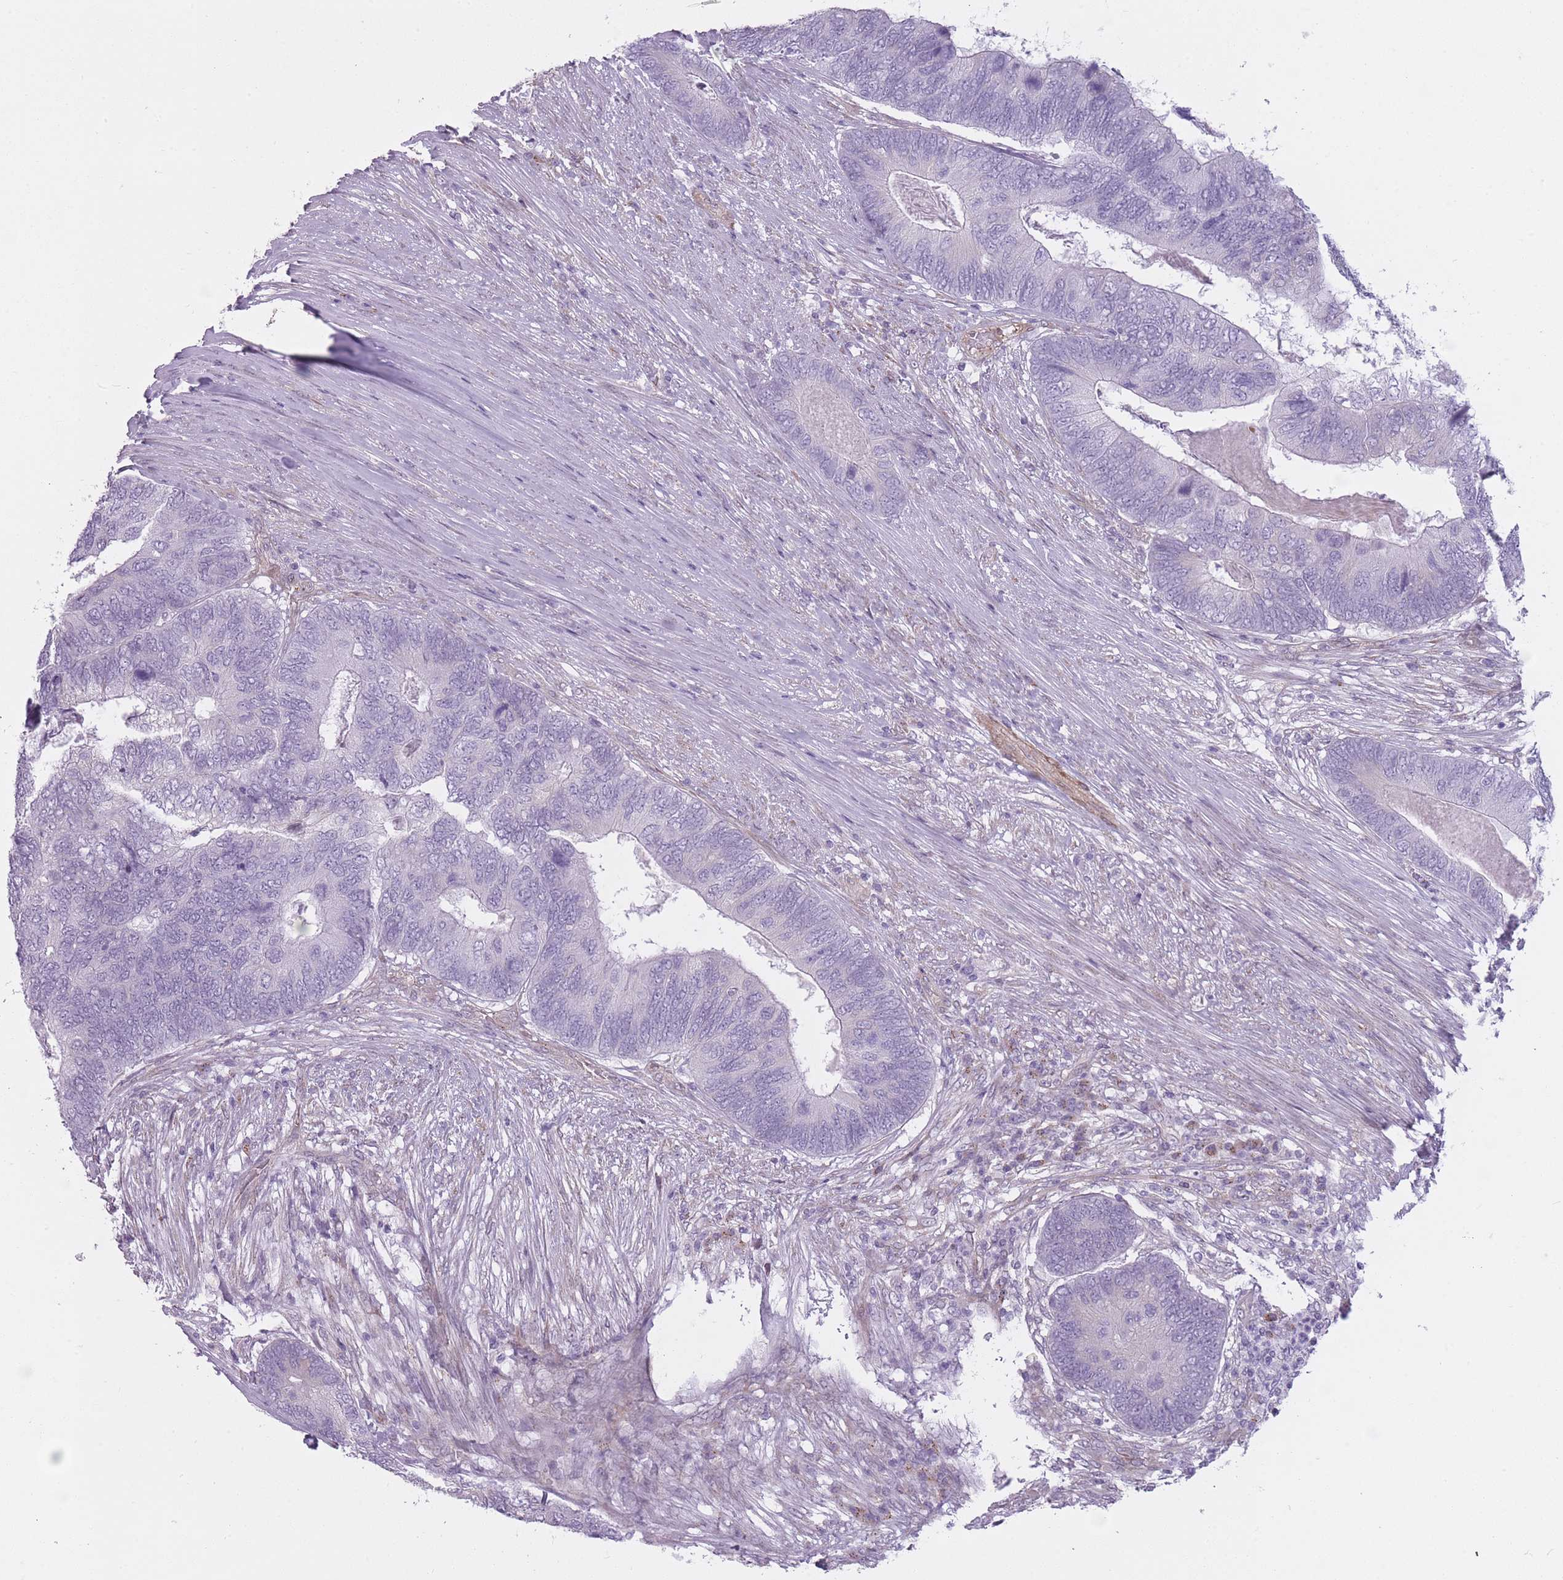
{"staining": {"intensity": "negative", "quantity": "none", "location": "none"}, "tissue": "colorectal cancer", "cell_type": "Tumor cells", "image_type": "cancer", "snomed": [{"axis": "morphology", "description": "Adenocarcinoma, NOS"}, {"axis": "topography", "description": "Colon"}], "caption": "Adenocarcinoma (colorectal) was stained to show a protein in brown. There is no significant expression in tumor cells.", "gene": "PGRMC2", "patient": {"sex": "female", "age": 67}}